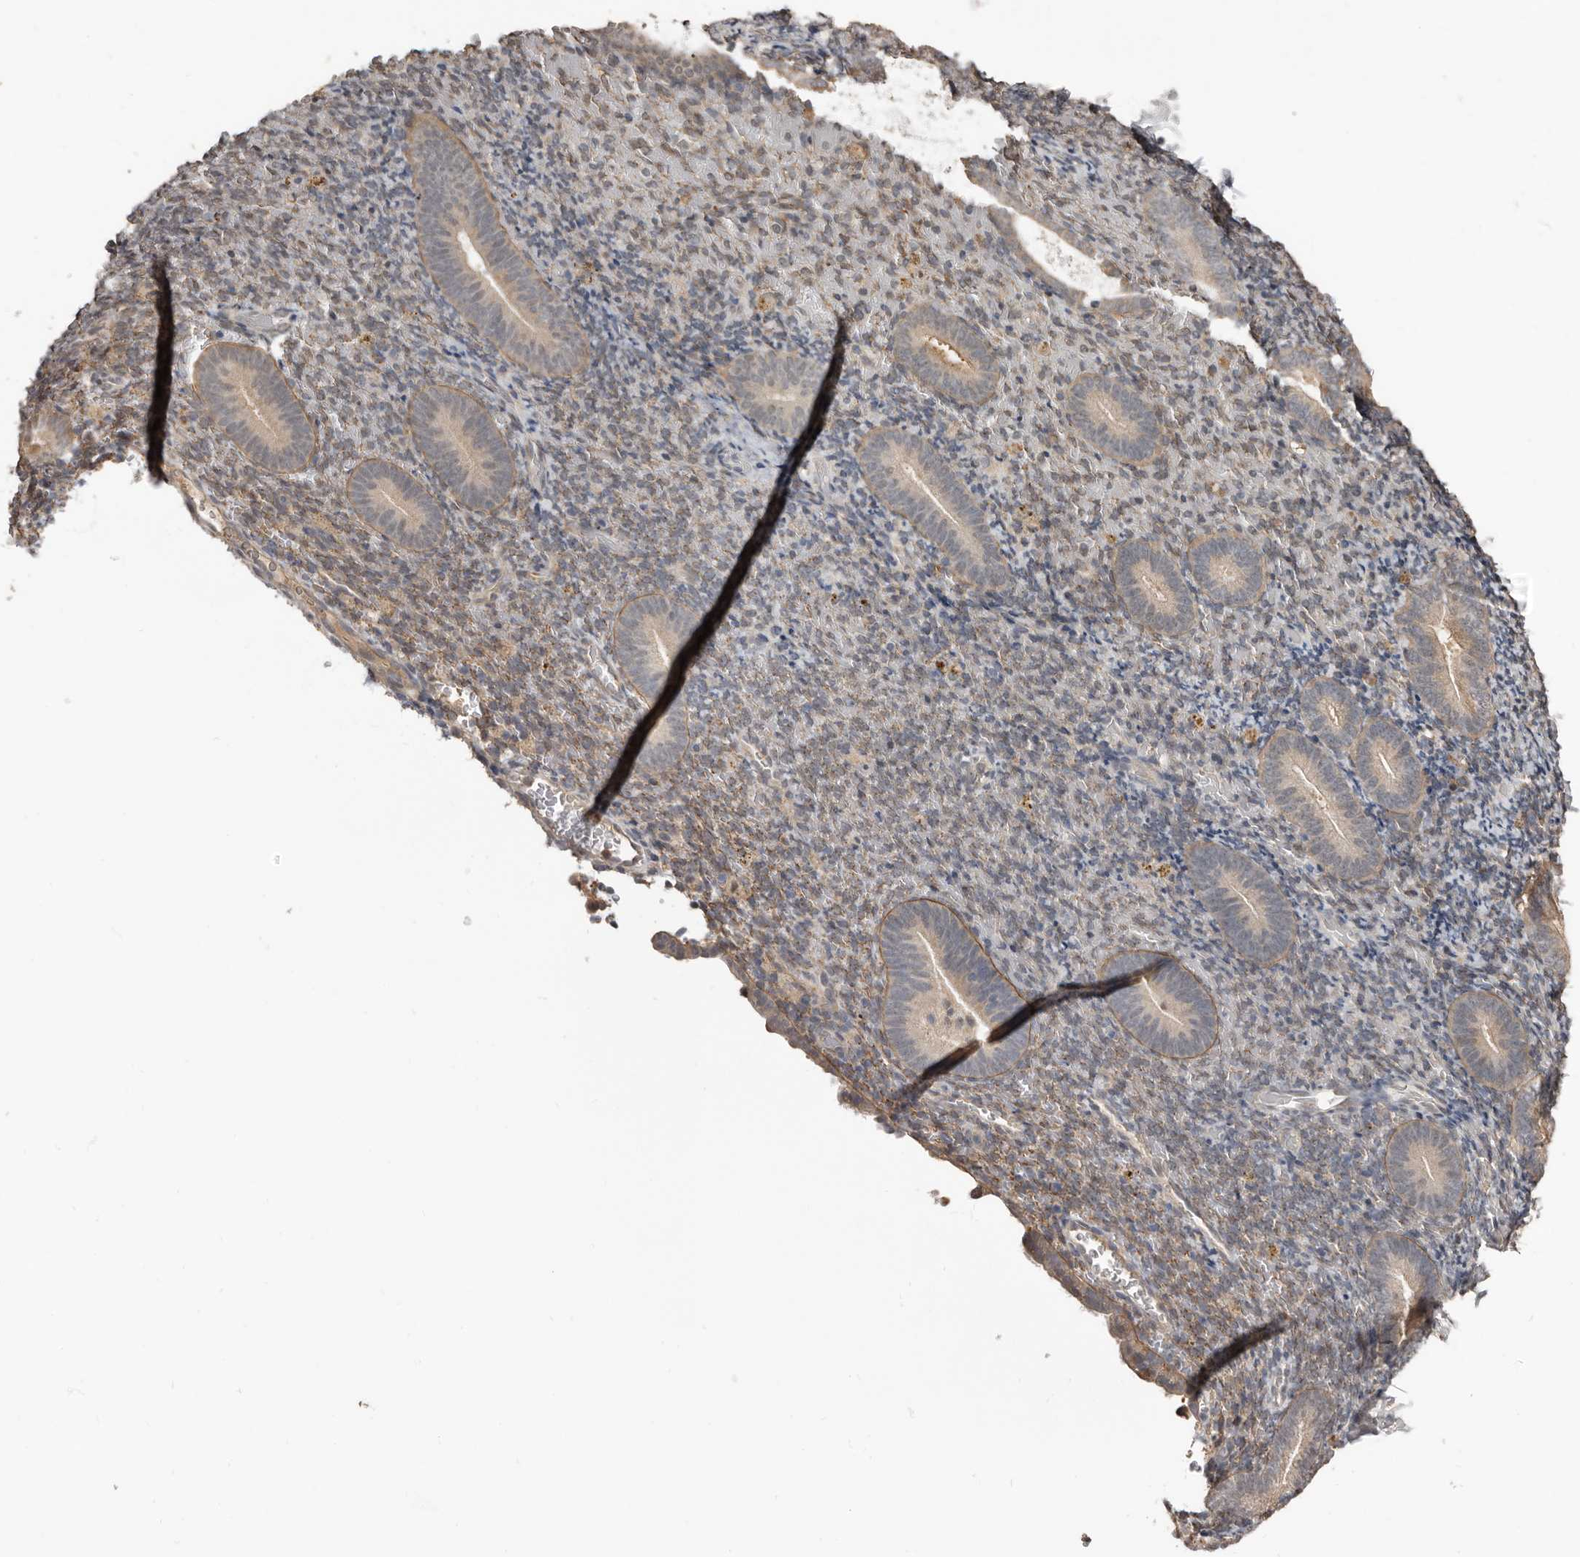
{"staining": {"intensity": "negative", "quantity": "none", "location": "none"}, "tissue": "endometrium", "cell_type": "Cells in endometrial stroma", "image_type": "normal", "snomed": [{"axis": "morphology", "description": "Normal tissue, NOS"}, {"axis": "topography", "description": "Endometrium"}], "caption": "Human endometrium stained for a protein using immunohistochemistry exhibits no staining in cells in endometrial stroma.", "gene": "LRGUK", "patient": {"sex": "female", "age": 51}}